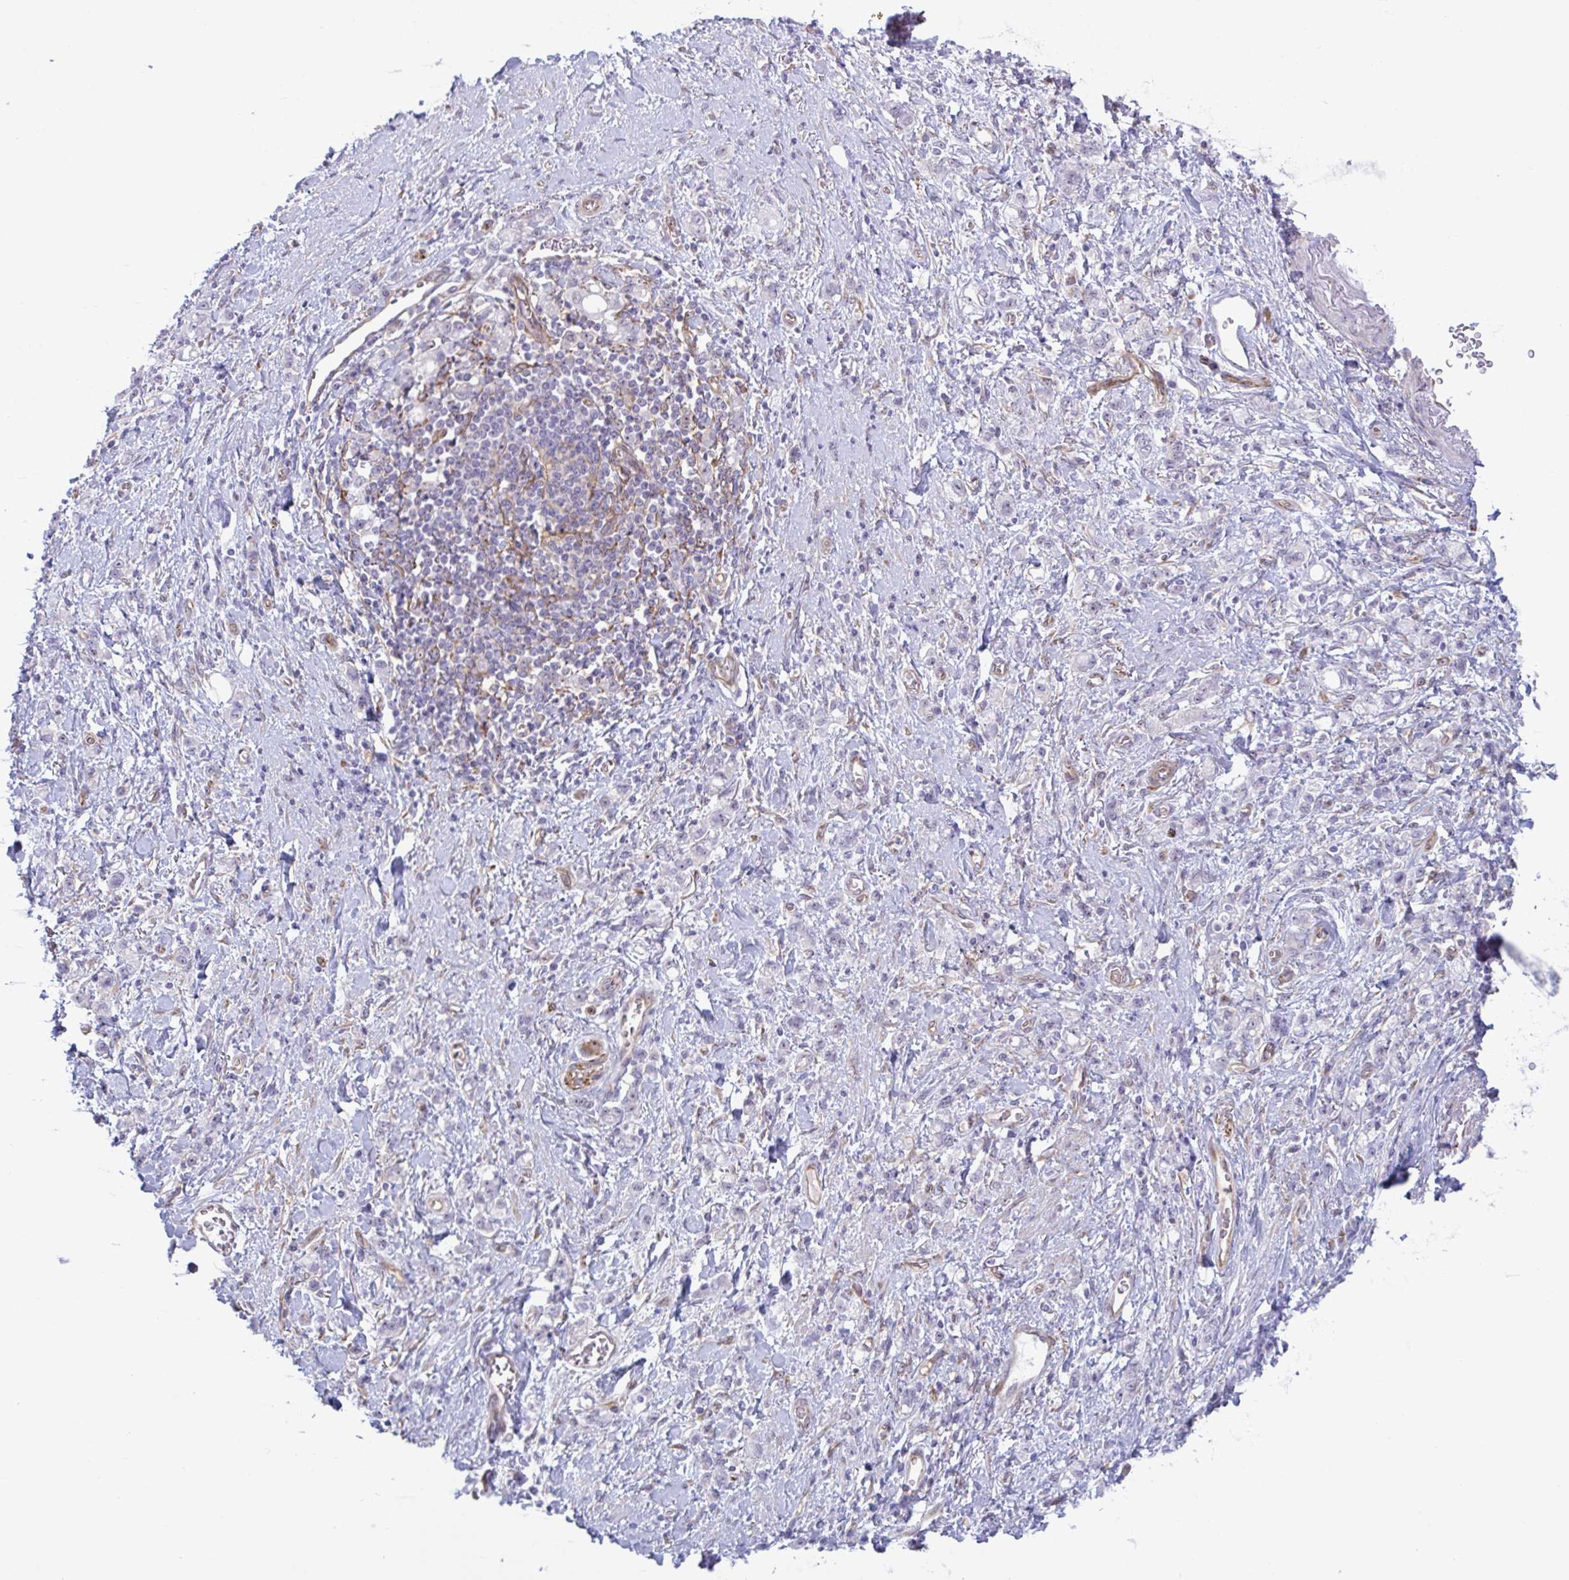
{"staining": {"intensity": "negative", "quantity": "none", "location": "none"}, "tissue": "stomach cancer", "cell_type": "Tumor cells", "image_type": "cancer", "snomed": [{"axis": "morphology", "description": "Adenocarcinoma, NOS"}, {"axis": "topography", "description": "Stomach"}], "caption": "Immunohistochemistry micrograph of neoplastic tissue: human stomach cancer stained with DAB demonstrates no significant protein expression in tumor cells.", "gene": "PRRT4", "patient": {"sex": "male", "age": 77}}